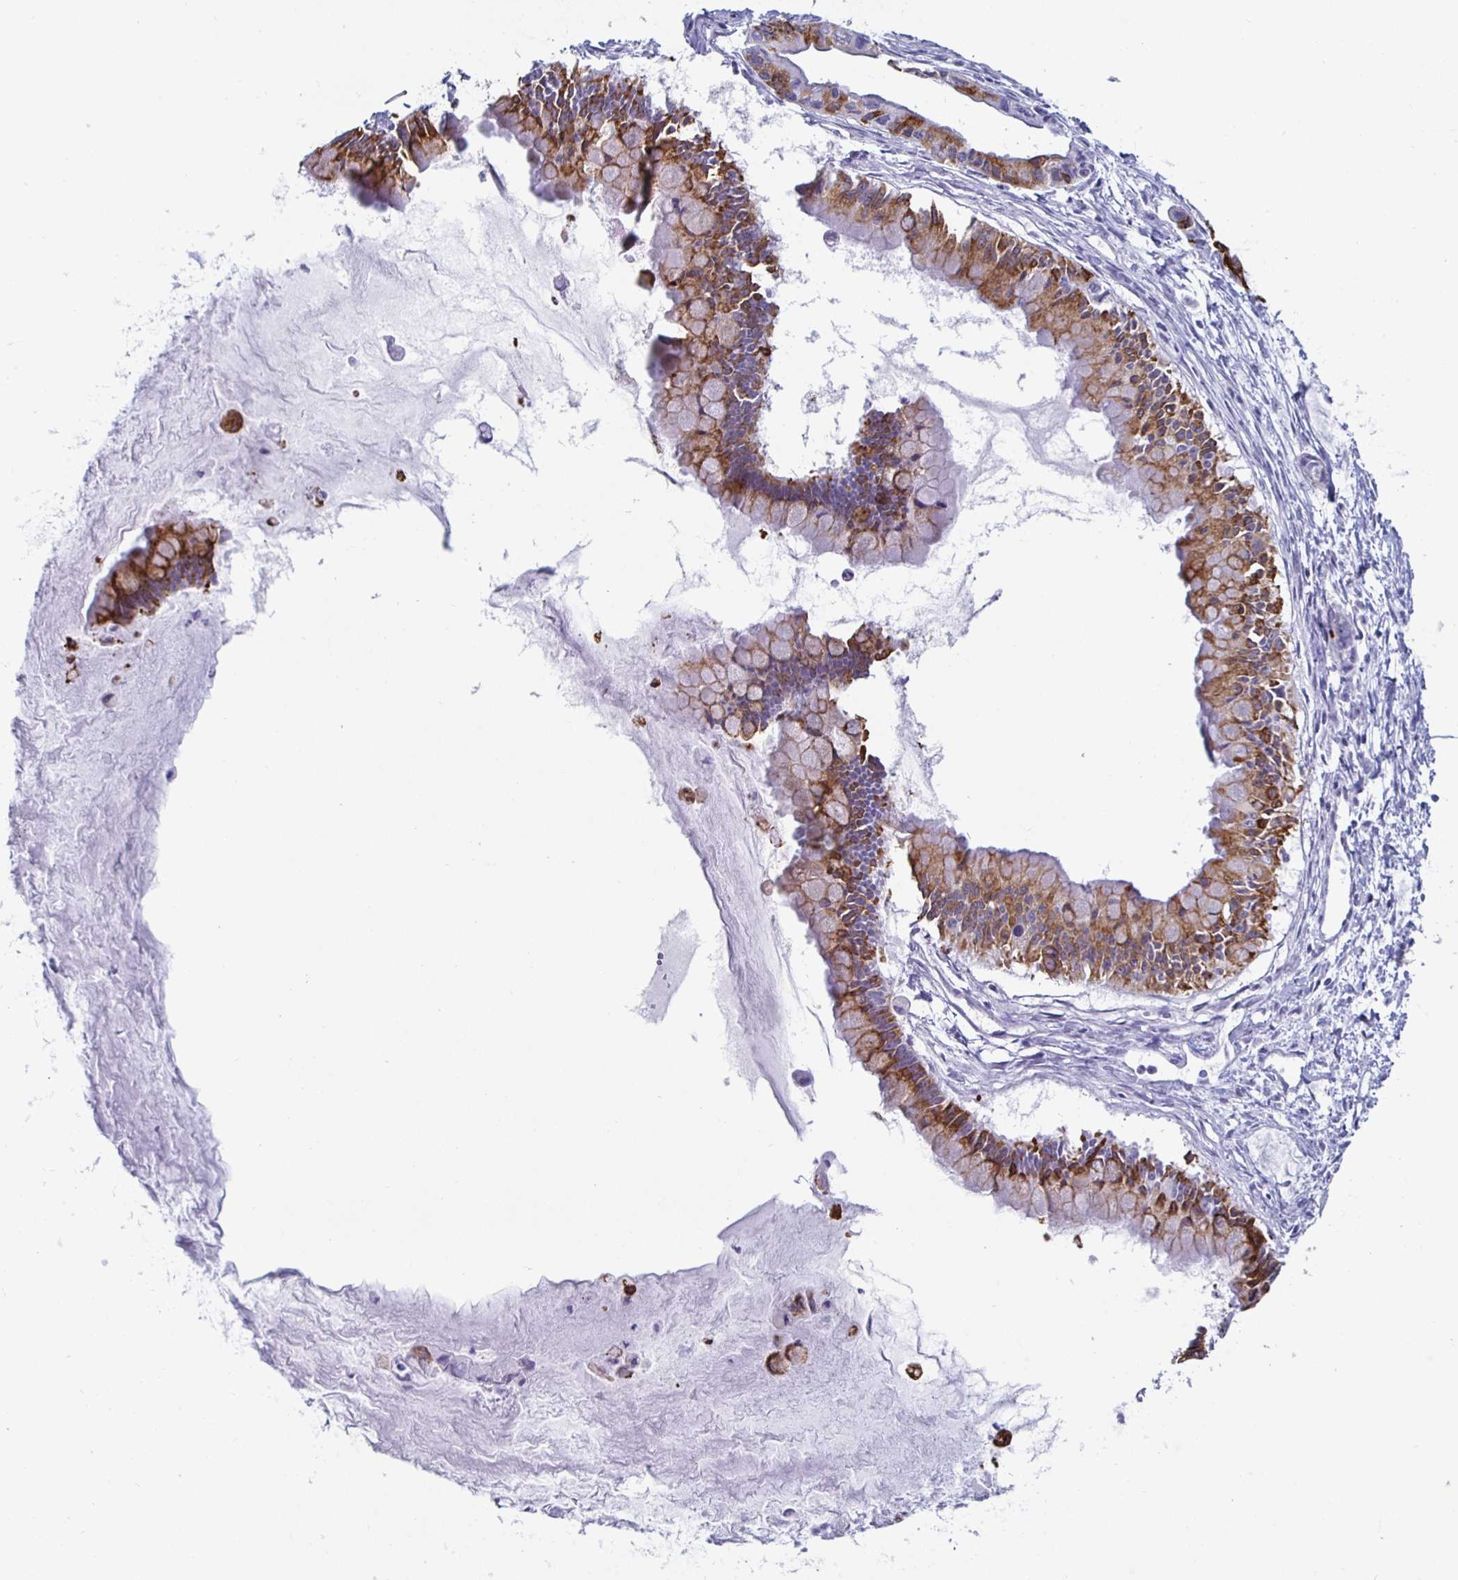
{"staining": {"intensity": "moderate", "quantity": ">75%", "location": "cytoplasmic/membranous"}, "tissue": "ovarian cancer", "cell_type": "Tumor cells", "image_type": "cancer", "snomed": [{"axis": "morphology", "description": "Cystadenocarcinoma, mucinous, NOS"}, {"axis": "topography", "description": "Ovary"}], "caption": "The immunohistochemical stain highlights moderate cytoplasmic/membranous staining in tumor cells of mucinous cystadenocarcinoma (ovarian) tissue.", "gene": "KRT4", "patient": {"sex": "female", "age": 63}}